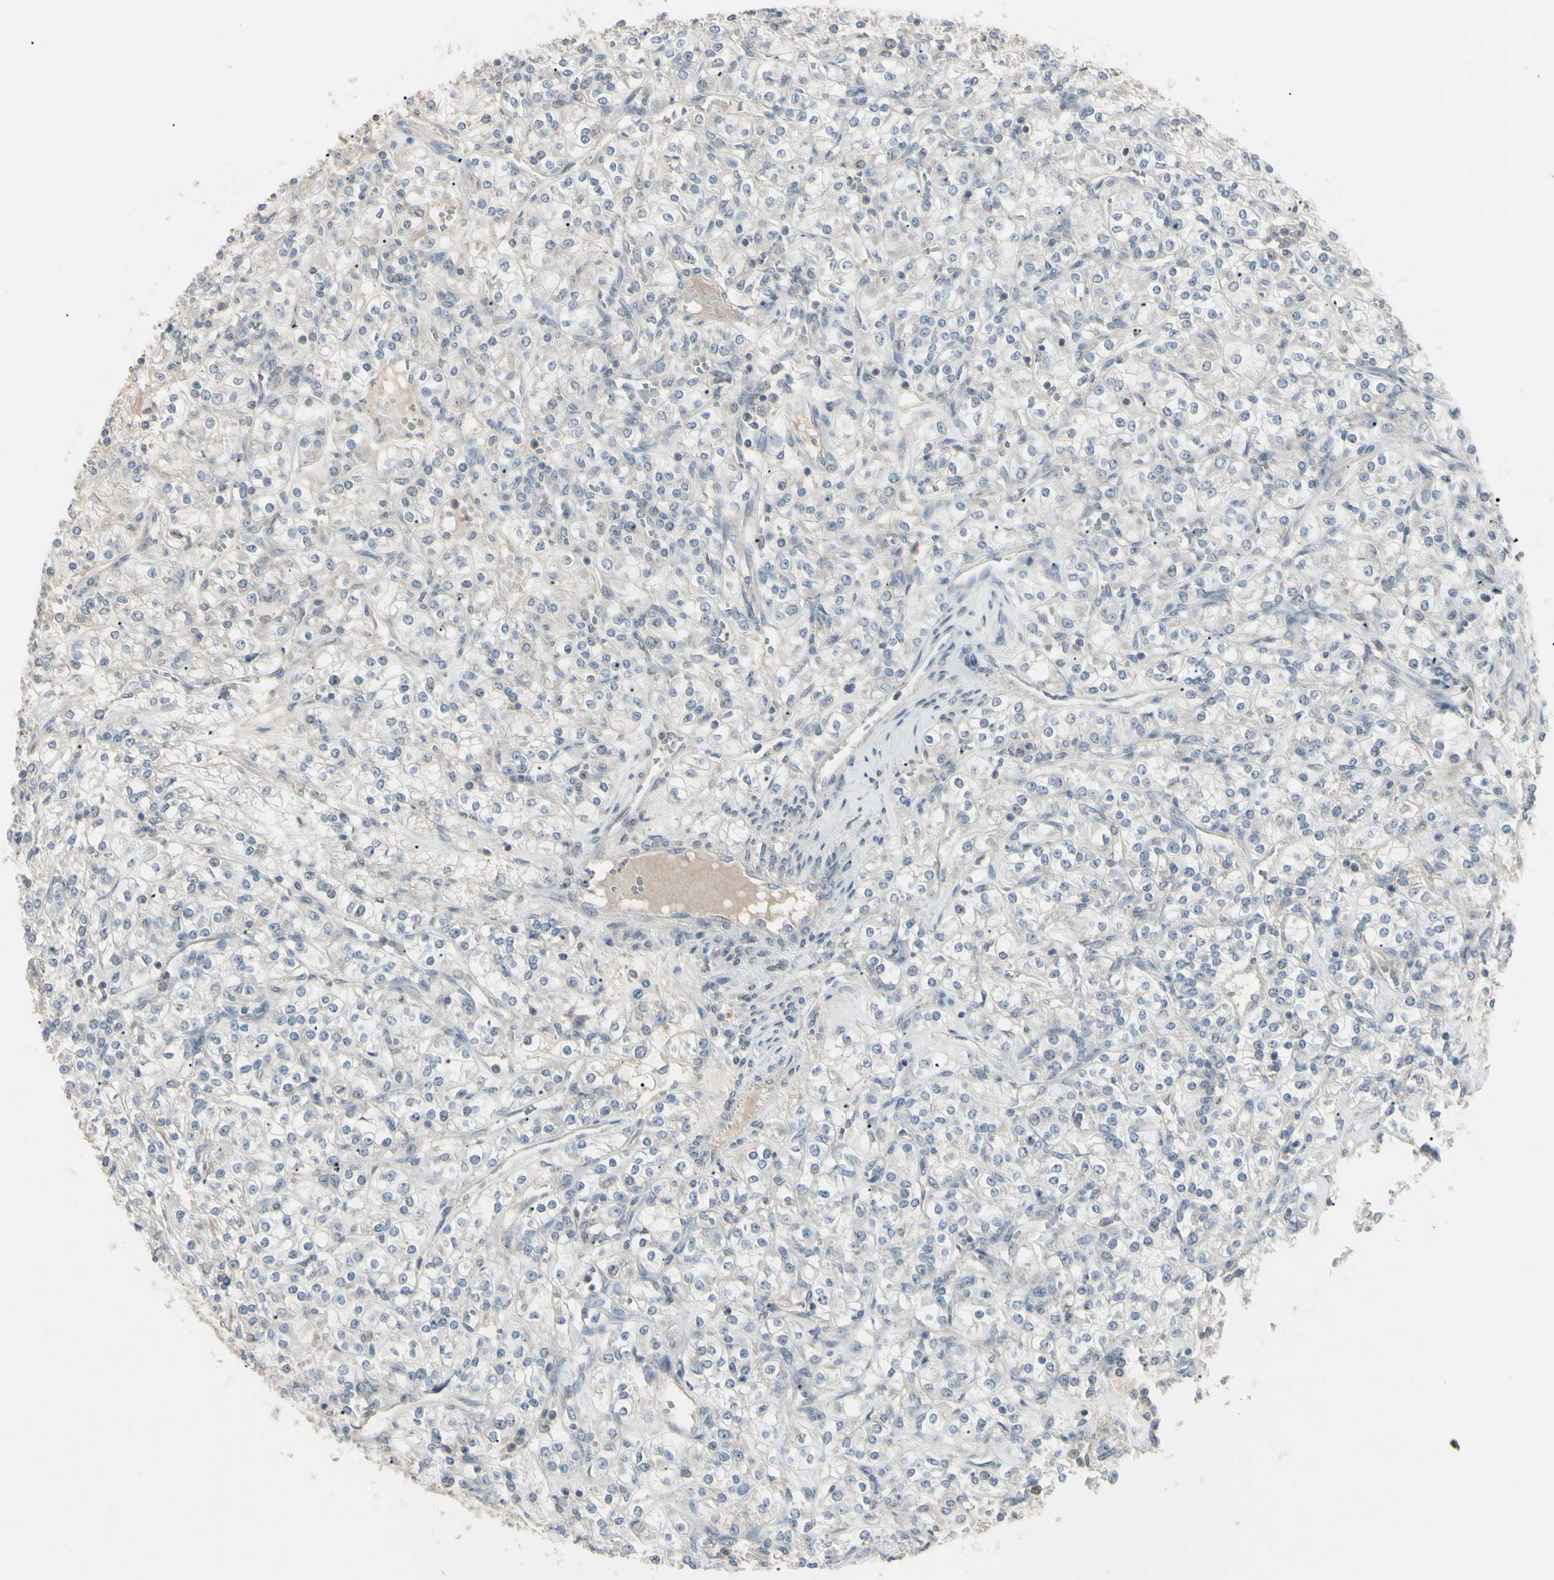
{"staining": {"intensity": "negative", "quantity": "none", "location": "none"}, "tissue": "renal cancer", "cell_type": "Tumor cells", "image_type": "cancer", "snomed": [{"axis": "morphology", "description": "Adenocarcinoma, NOS"}, {"axis": "topography", "description": "Kidney"}], "caption": "High magnification brightfield microscopy of adenocarcinoma (renal) stained with DAB (3,3'-diaminobenzidine) (brown) and counterstained with hematoxylin (blue): tumor cells show no significant staining. (DAB IHC, high magnification).", "gene": "PIAS4", "patient": {"sex": "male", "age": 77}}